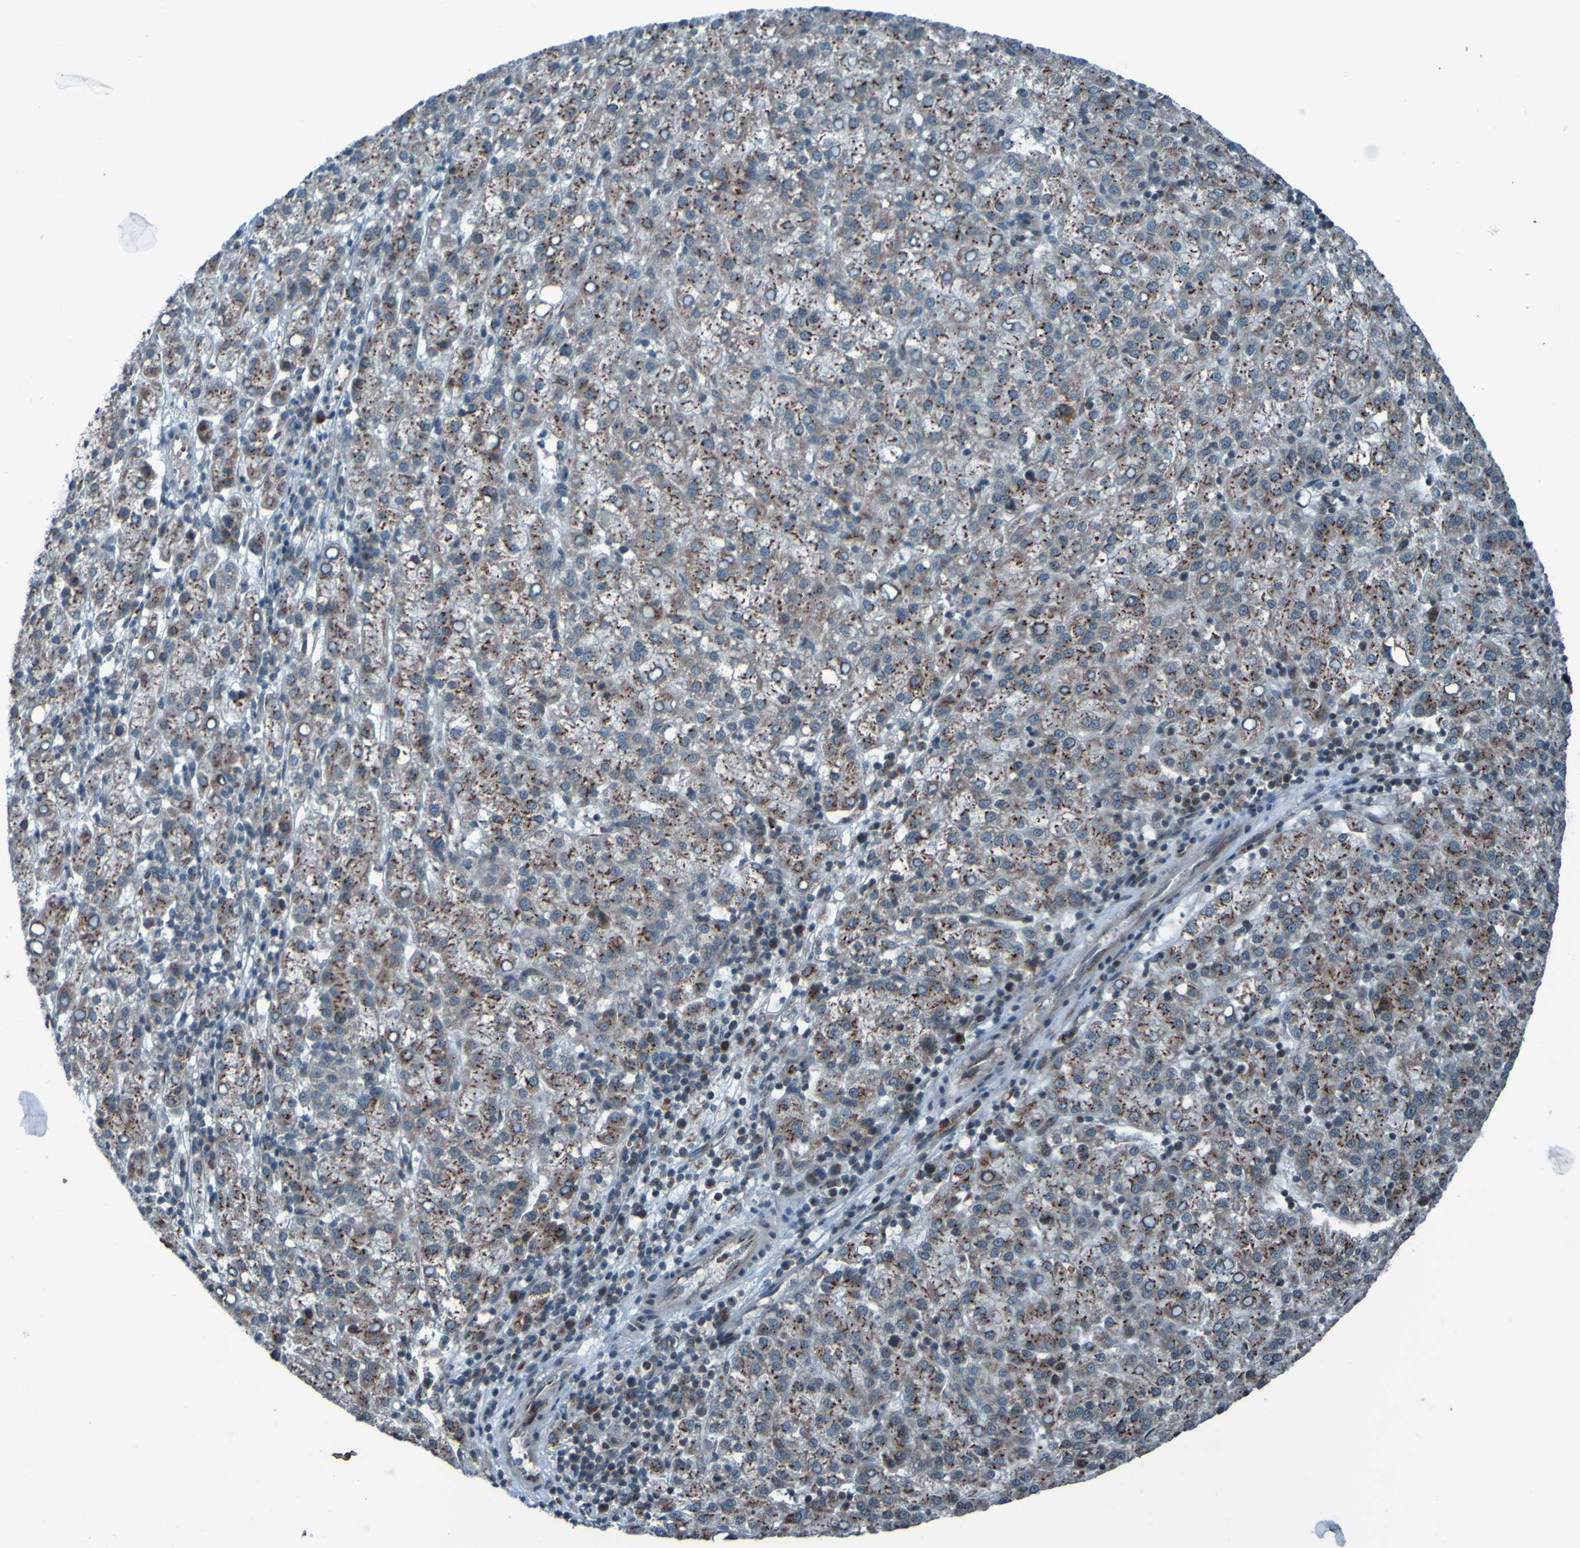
{"staining": {"intensity": "moderate", "quantity": "25%-75%", "location": "cytoplasmic/membranous"}, "tissue": "liver cancer", "cell_type": "Tumor cells", "image_type": "cancer", "snomed": [{"axis": "morphology", "description": "Carcinoma, Hepatocellular, NOS"}, {"axis": "topography", "description": "Liver"}], "caption": "IHC staining of liver cancer (hepatocellular carcinoma), which shows medium levels of moderate cytoplasmic/membranous expression in approximately 25%-75% of tumor cells indicating moderate cytoplasmic/membranous protein expression. The staining was performed using DAB (brown) for protein detection and nuclei were counterstained in hematoxylin (blue).", "gene": "UNG", "patient": {"sex": "female", "age": 58}}